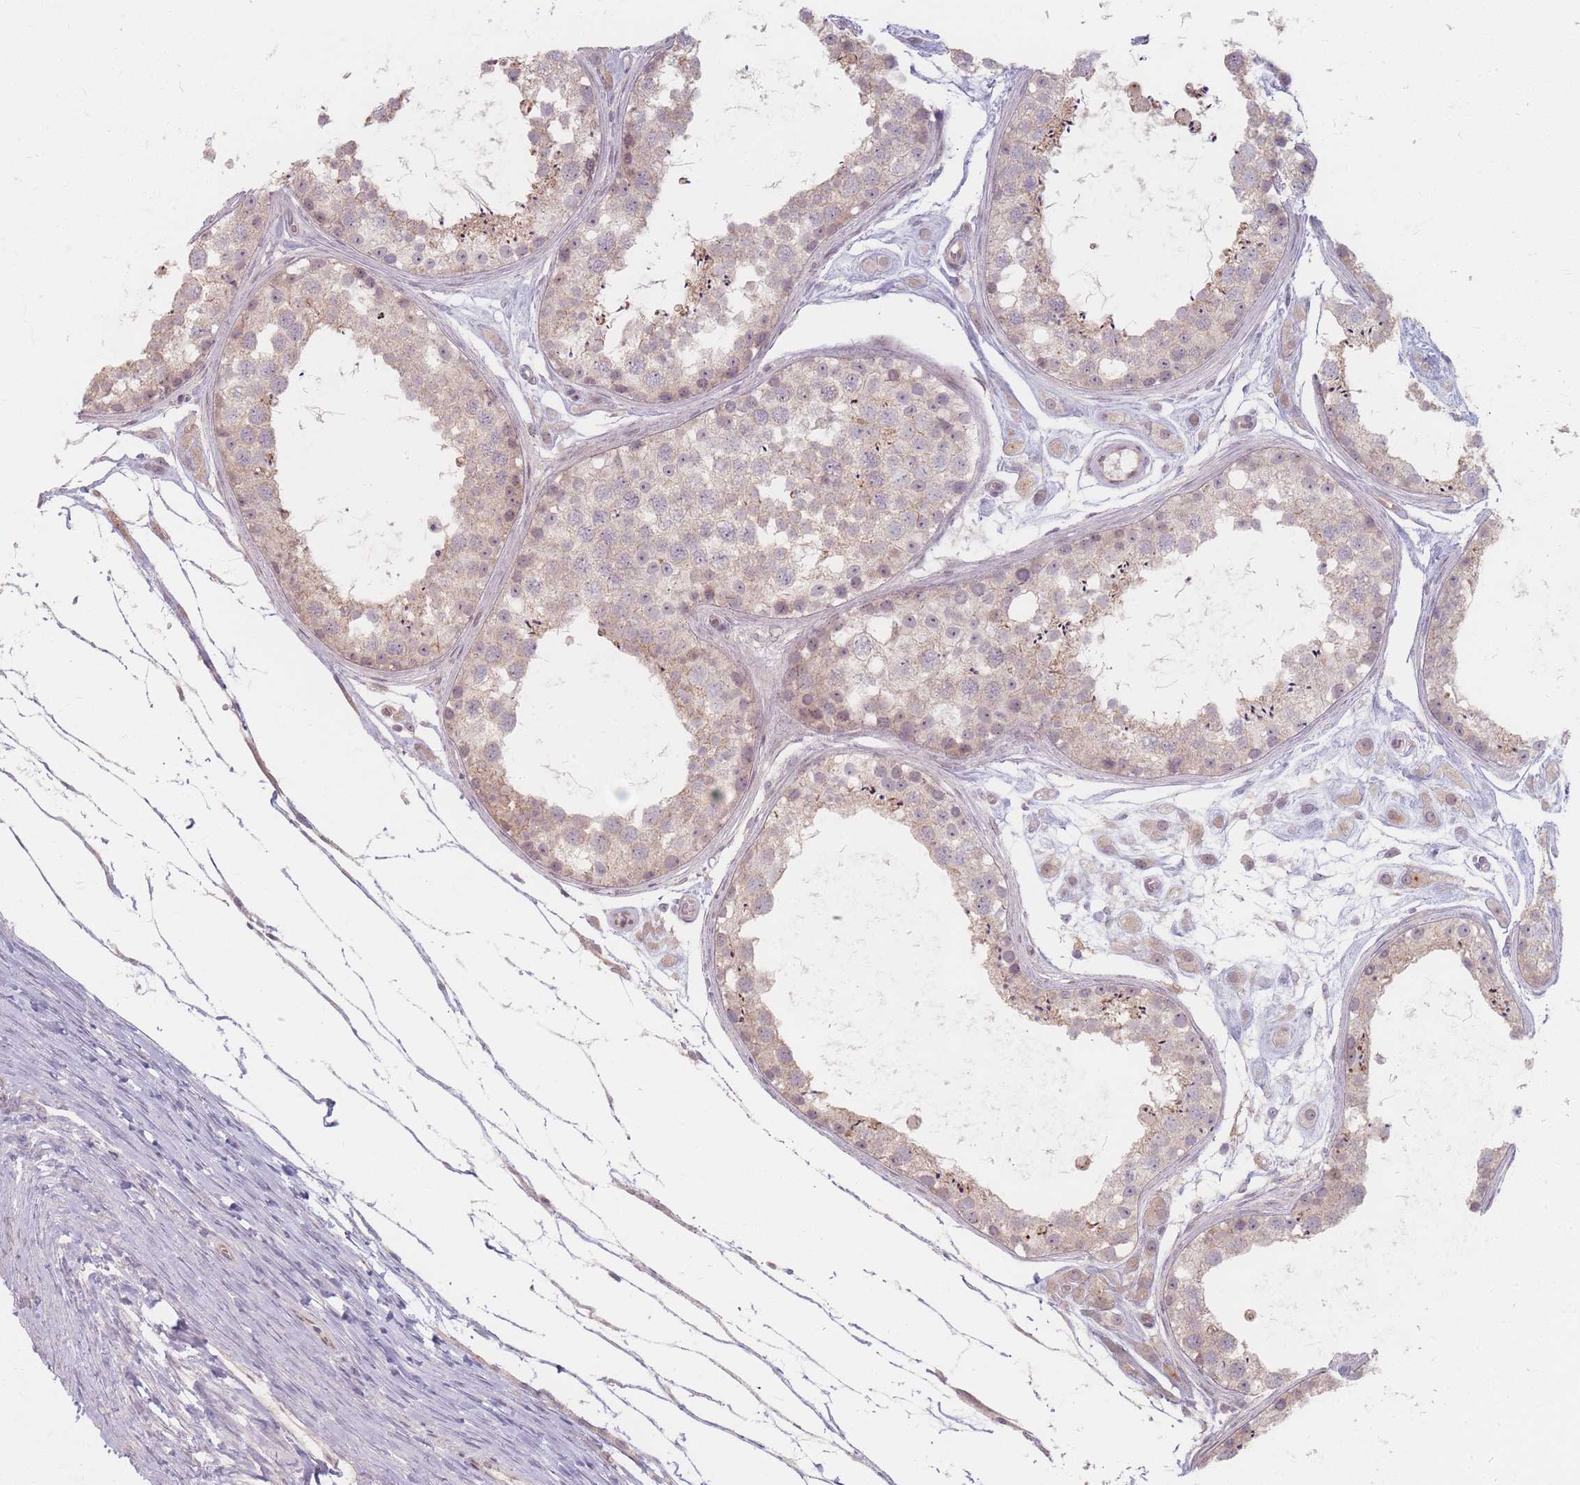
{"staining": {"intensity": "weak", "quantity": ">75%", "location": "cytoplasmic/membranous"}, "tissue": "testis", "cell_type": "Cells in seminiferous ducts", "image_type": "normal", "snomed": [{"axis": "morphology", "description": "Normal tissue, NOS"}, {"axis": "topography", "description": "Testis"}], "caption": "Testis stained with DAB immunohistochemistry (IHC) demonstrates low levels of weak cytoplasmic/membranous expression in approximately >75% of cells in seminiferous ducts.", "gene": "GABRA6", "patient": {"sex": "male", "age": 25}}